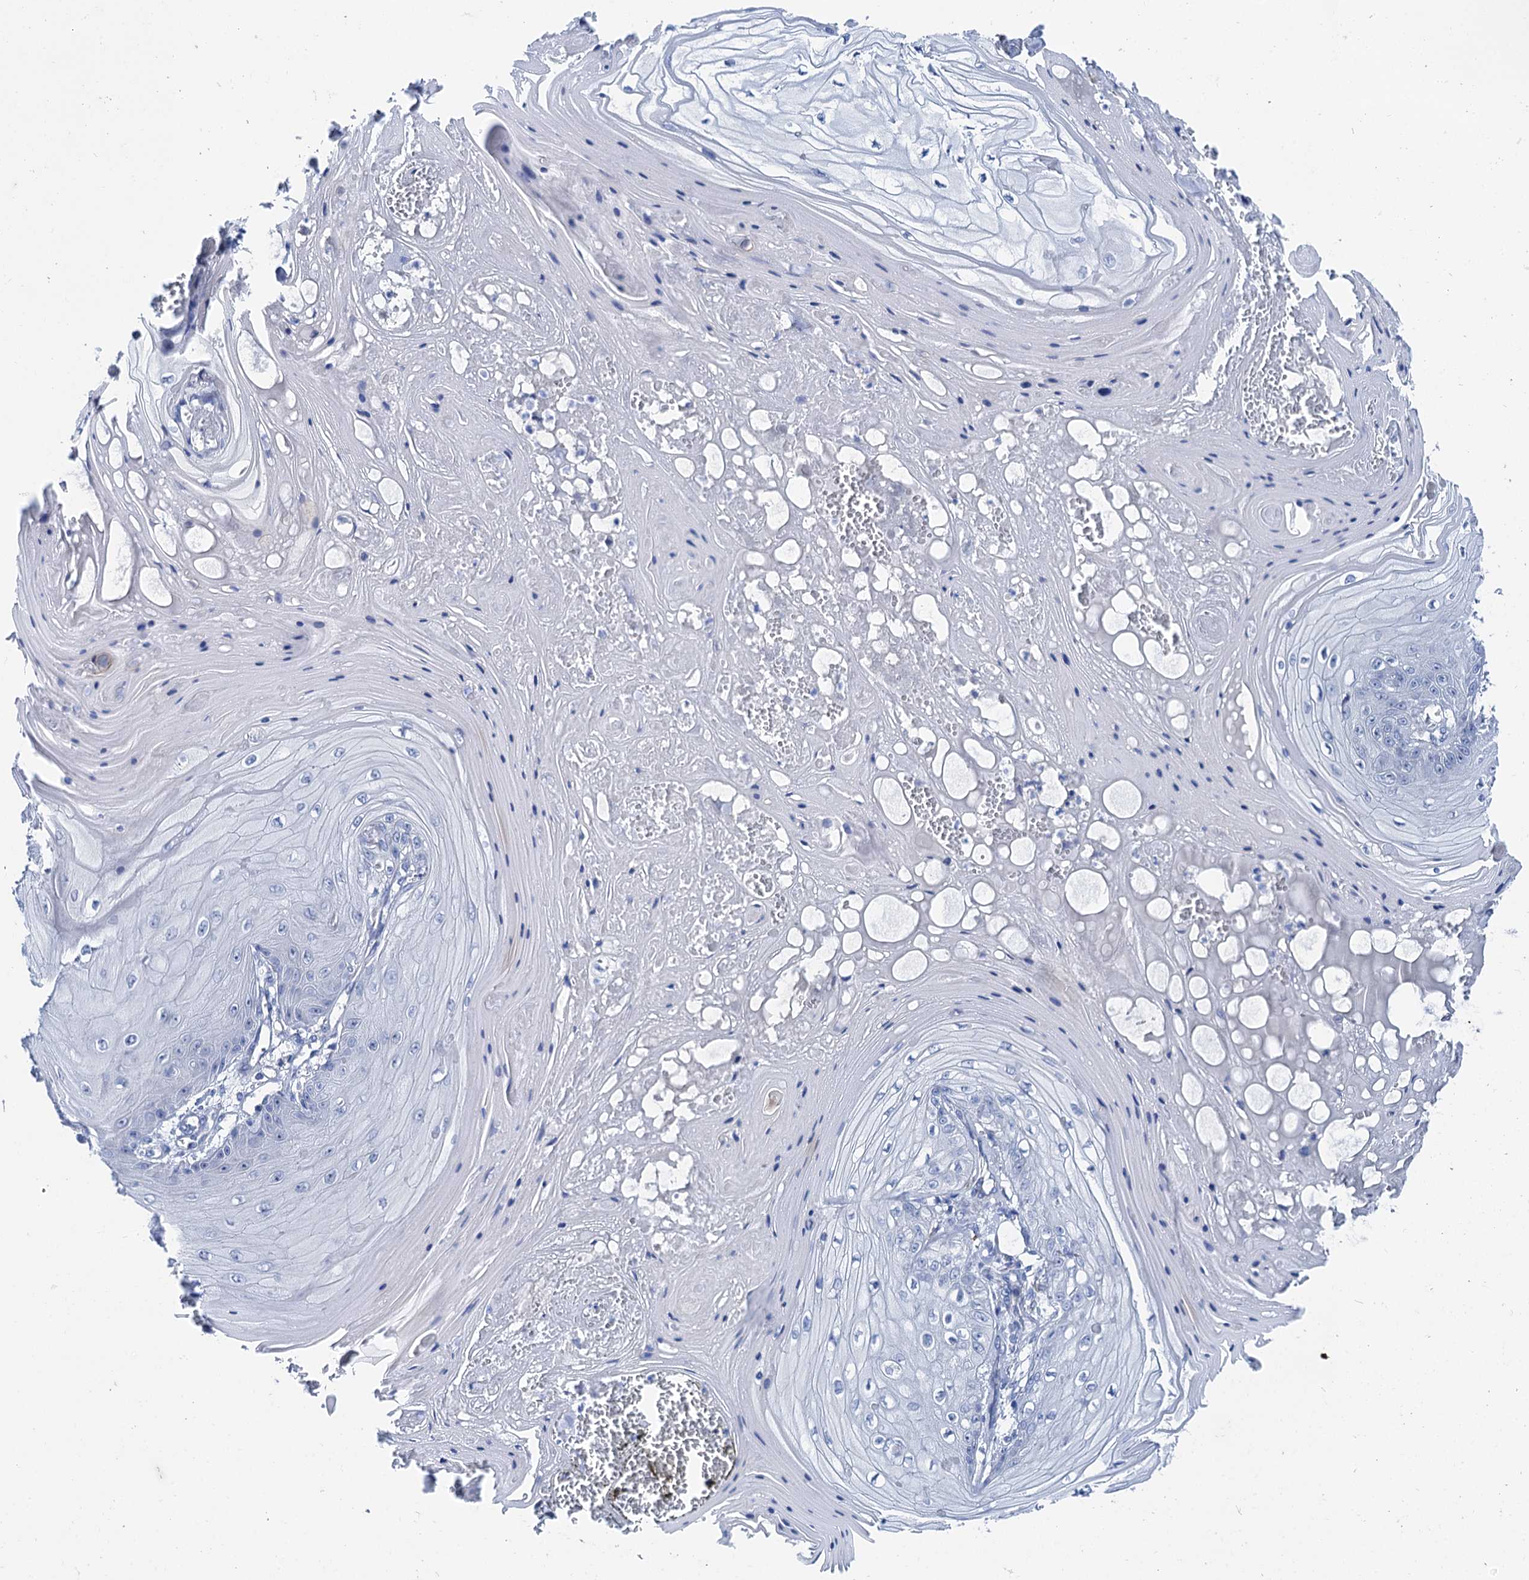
{"staining": {"intensity": "negative", "quantity": "none", "location": "none"}, "tissue": "skin cancer", "cell_type": "Tumor cells", "image_type": "cancer", "snomed": [{"axis": "morphology", "description": "Squamous cell carcinoma, NOS"}, {"axis": "topography", "description": "Skin"}], "caption": "IHC of squamous cell carcinoma (skin) reveals no expression in tumor cells.", "gene": "SHROOM1", "patient": {"sex": "male", "age": 74}}